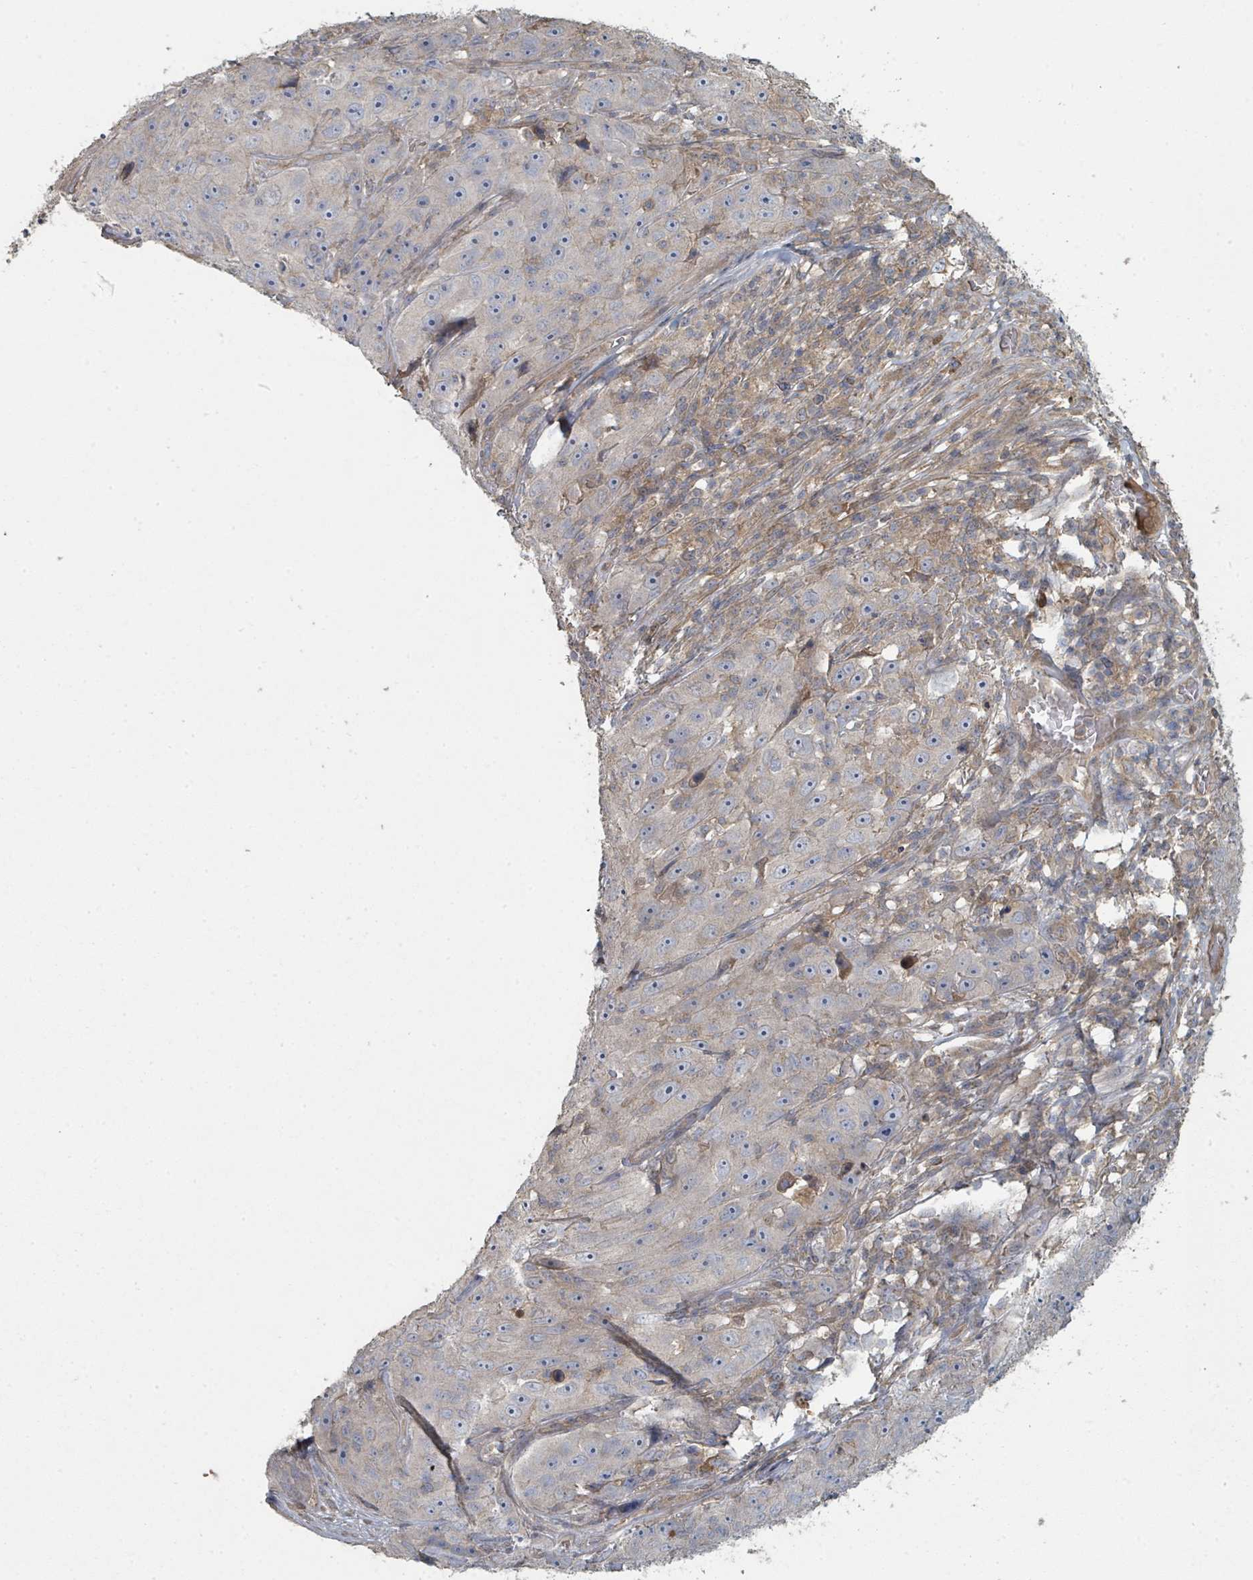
{"staining": {"intensity": "negative", "quantity": "none", "location": "none"}, "tissue": "skin cancer", "cell_type": "Tumor cells", "image_type": "cancer", "snomed": [{"axis": "morphology", "description": "Squamous cell carcinoma, NOS"}, {"axis": "topography", "description": "Skin"}], "caption": "High magnification brightfield microscopy of skin squamous cell carcinoma stained with DAB (brown) and counterstained with hematoxylin (blue): tumor cells show no significant expression.", "gene": "WDFY1", "patient": {"sex": "female", "age": 87}}